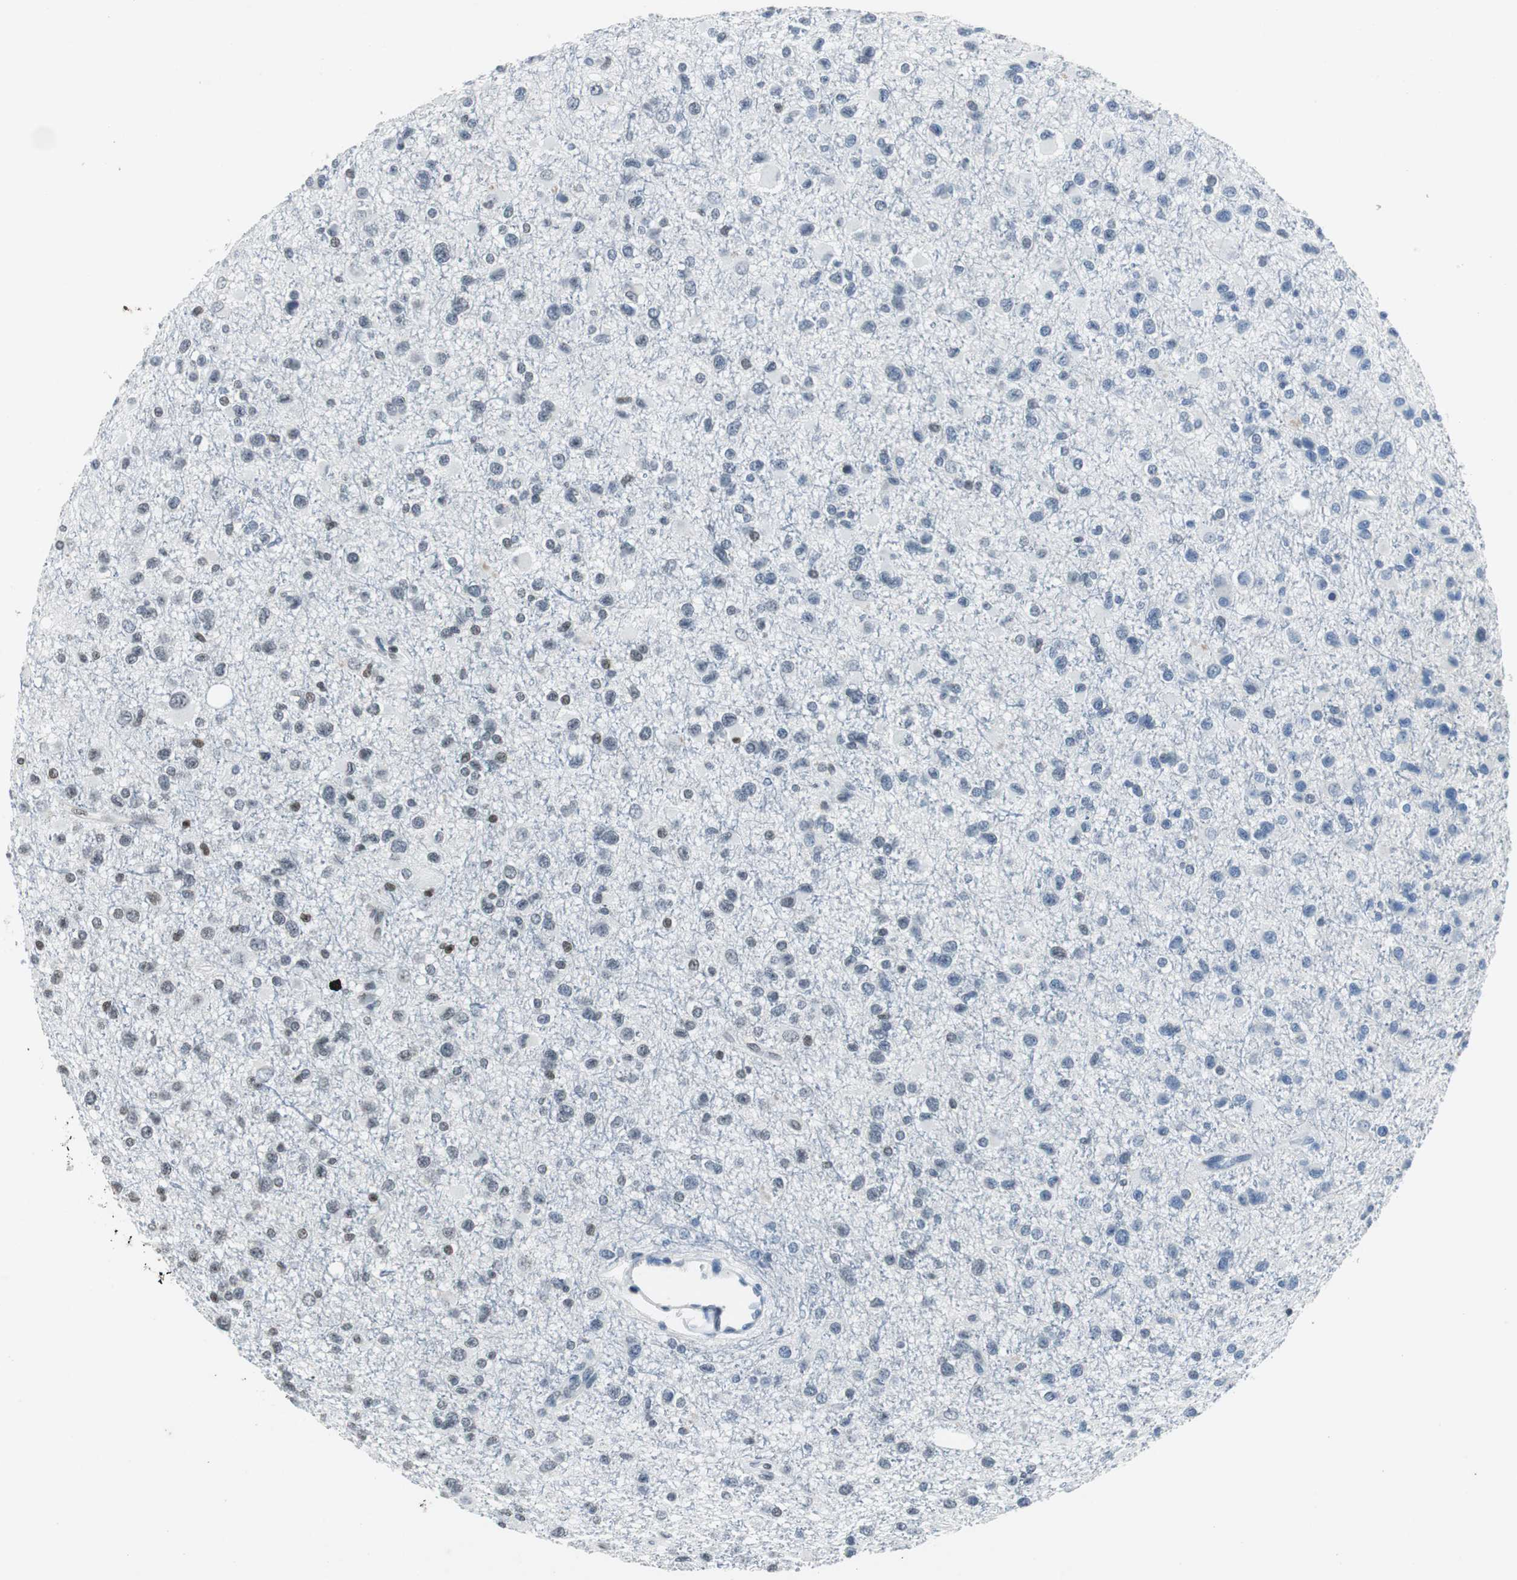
{"staining": {"intensity": "weak", "quantity": "<25%", "location": "nuclear"}, "tissue": "glioma", "cell_type": "Tumor cells", "image_type": "cancer", "snomed": [{"axis": "morphology", "description": "Glioma, malignant, Low grade"}, {"axis": "topography", "description": "Brain"}], "caption": "Immunohistochemical staining of glioma exhibits no significant staining in tumor cells. (DAB (3,3'-diaminobenzidine) immunohistochemistry (IHC) with hematoxylin counter stain).", "gene": "ORM1", "patient": {"sex": "male", "age": 42}}